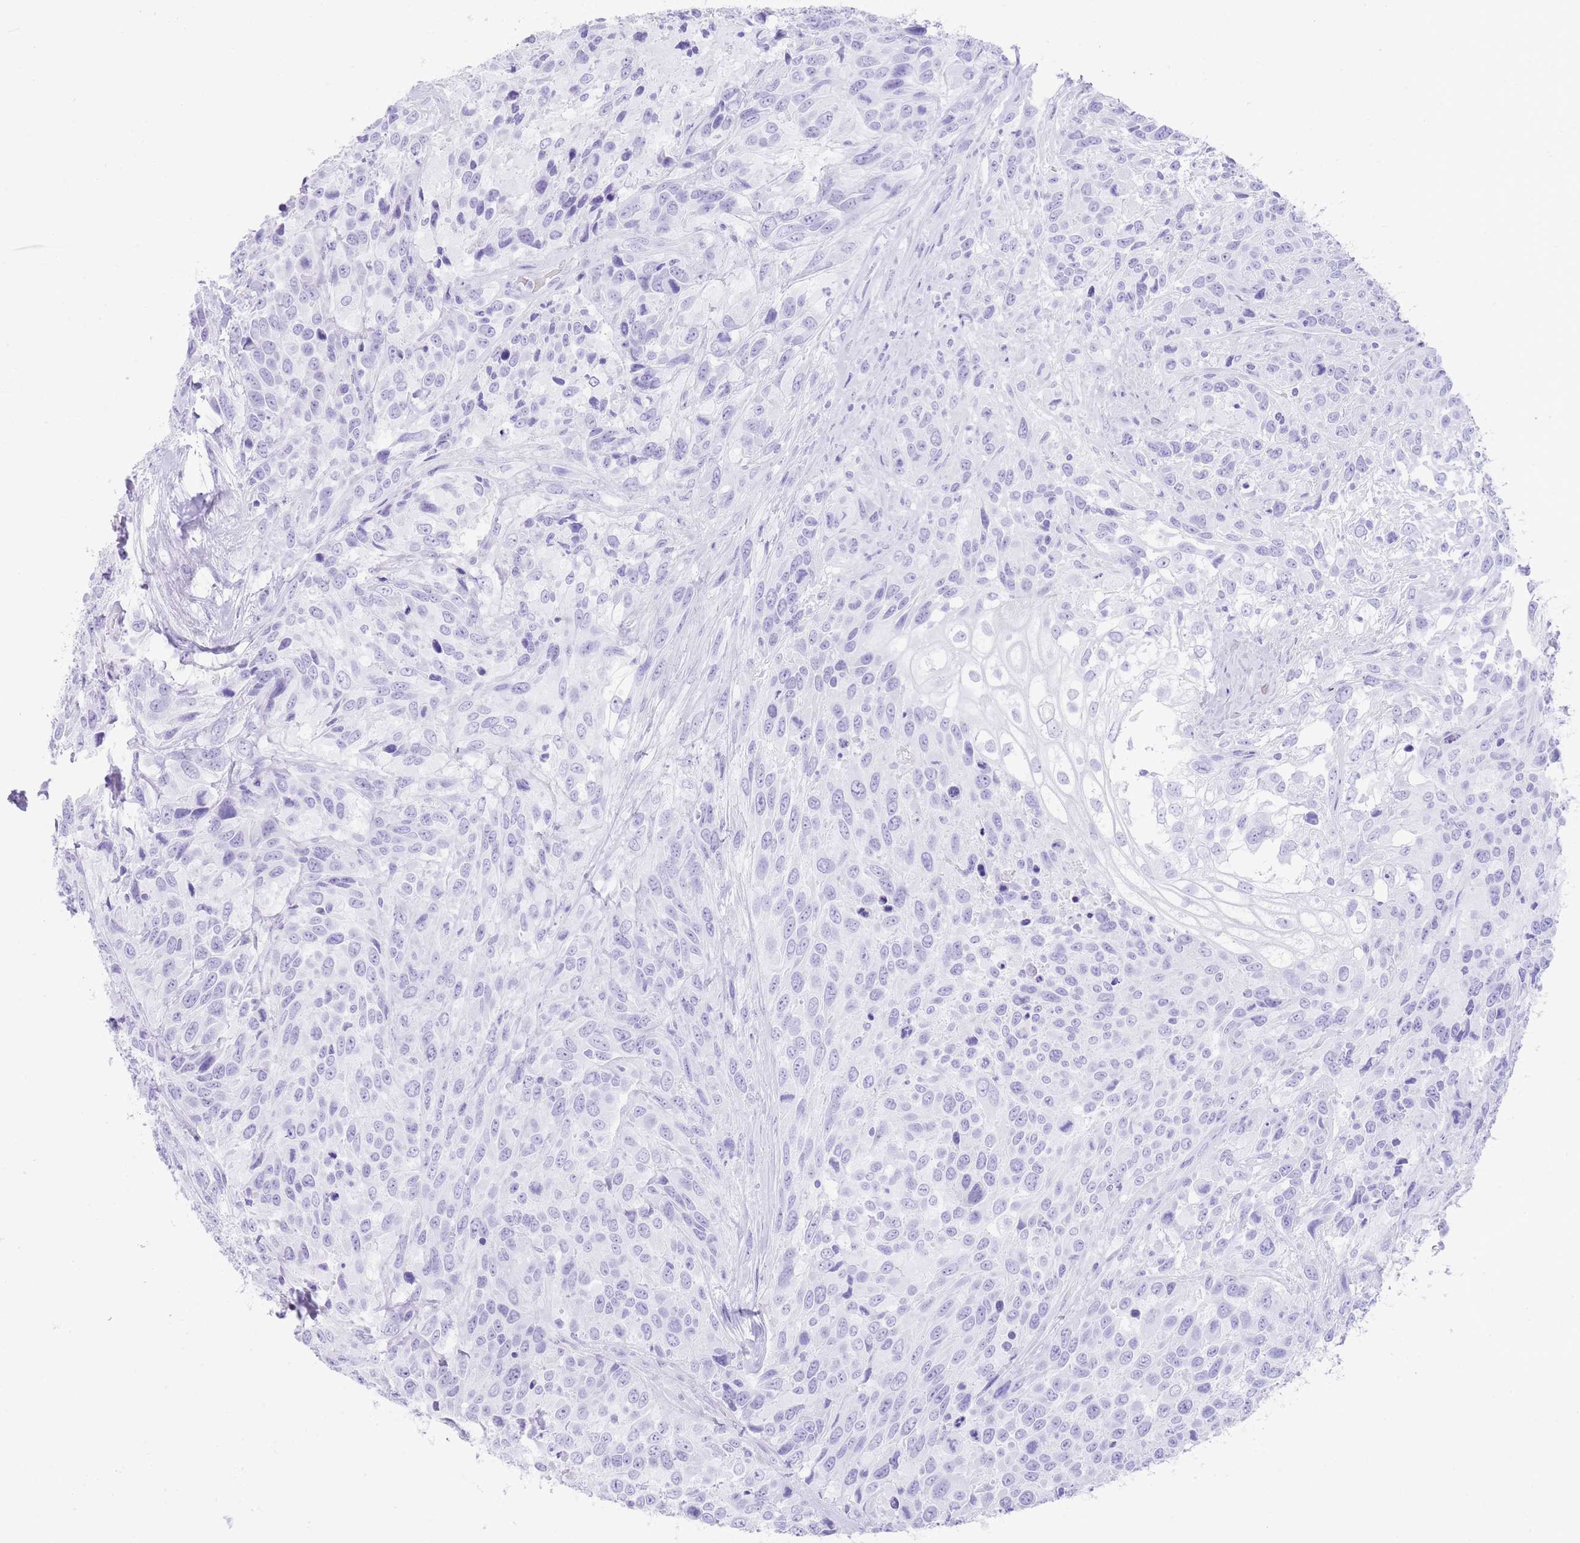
{"staining": {"intensity": "negative", "quantity": "none", "location": "none"}, "tissue": "urothelial cancer", "cell_type": "Tumor cells", "image_type": "cancer", "snomed": [{"axis": "morphology", "description": "Urothelial carcinoma, High grade"}, {"axis": "topography", "description": "Urinary bladder"}], "caption": "IHC photomicrograph of urothelial cancer stained for a protein (brown), which displays no expression in tumor cells. (Brightfield microscopy of DAB IHC at high magnification).", "gene": "ELOA2", "patient": {"sex": "female", "age": 70}}